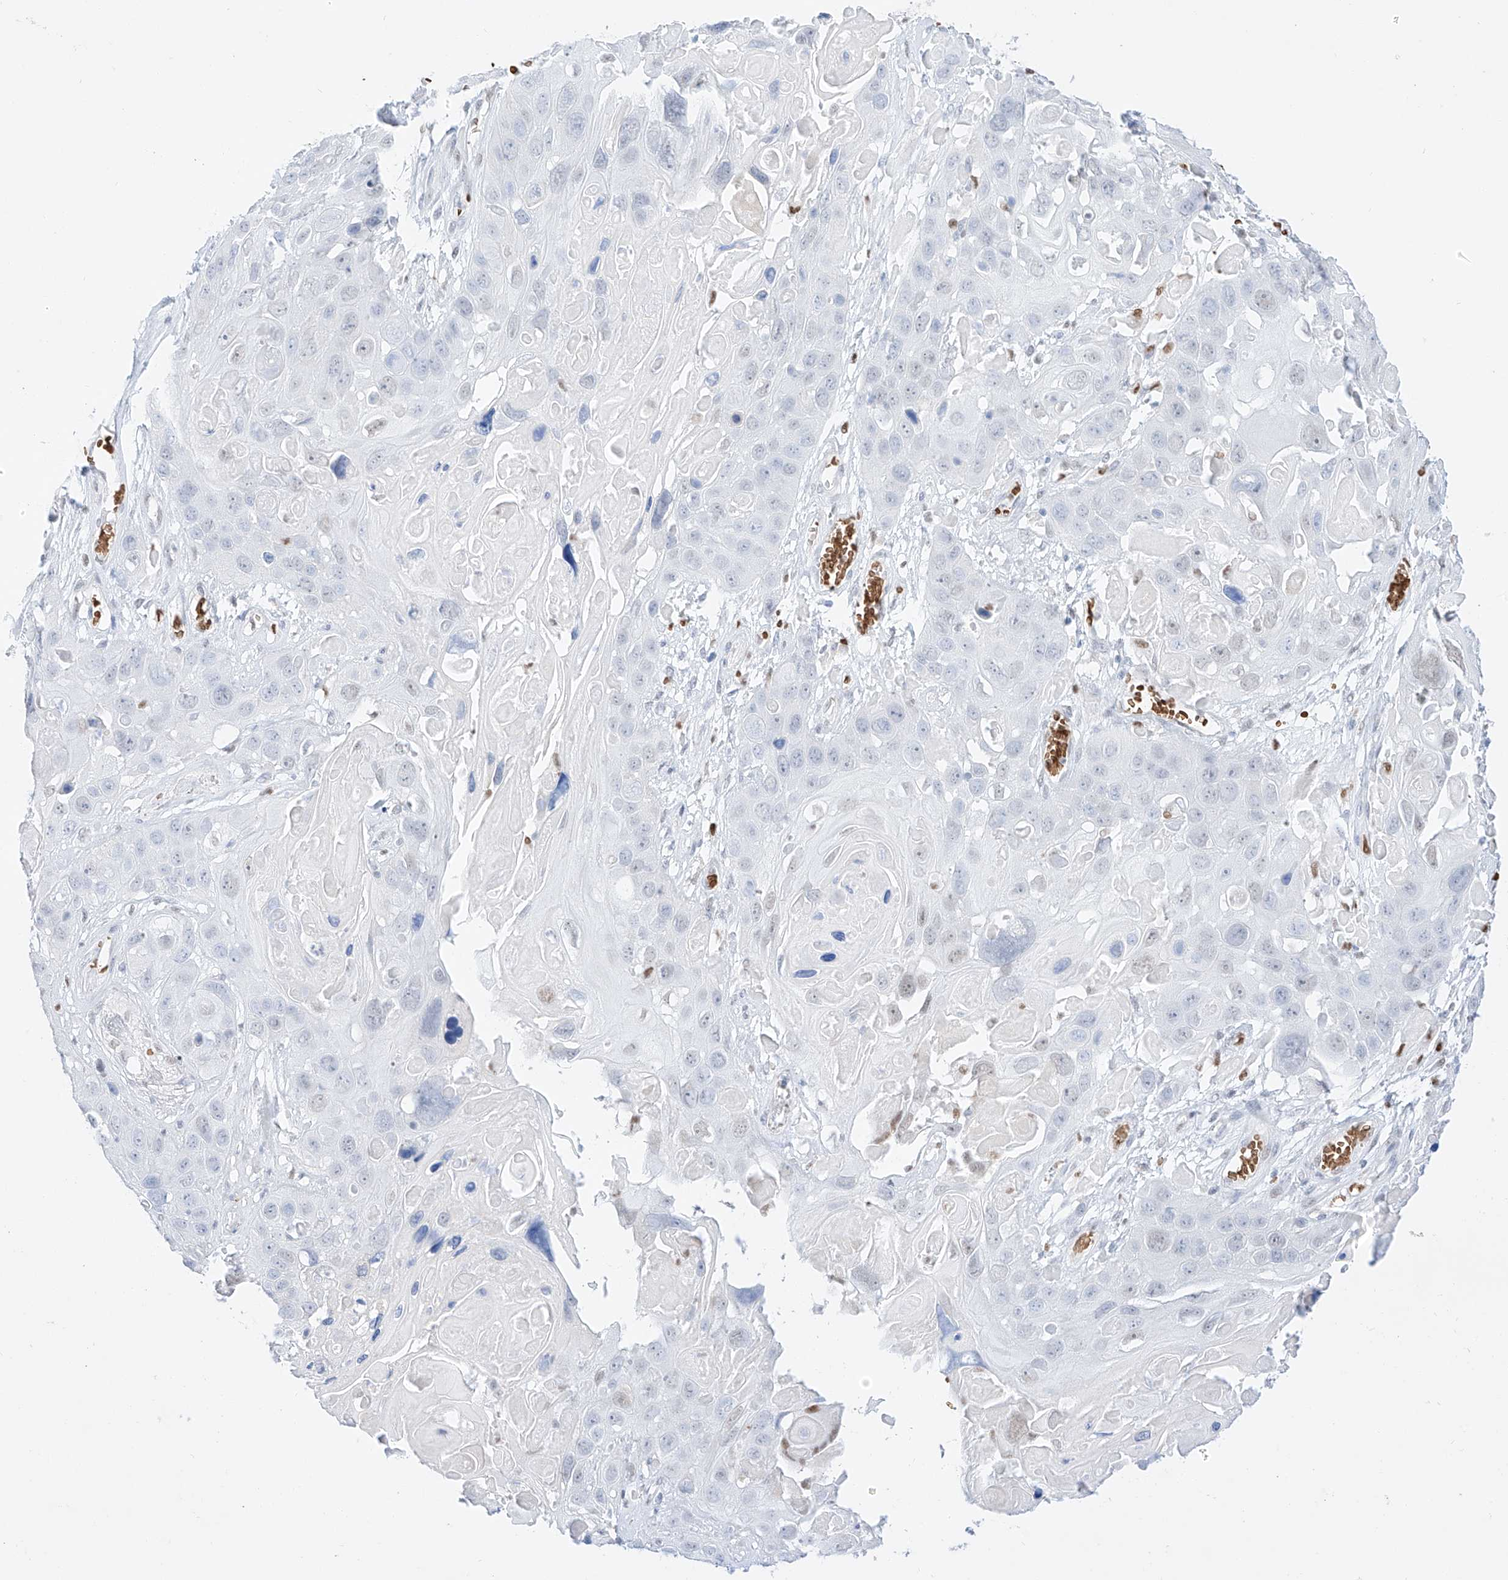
{"staining": {"intensity": "negative", "quantity": "none", "location": "none"}, "tissue": "skin cancer", "cell_type": "Tumor cells", "image_type": "cancer", "snomed": [{"axis": "morphology", "description": "Squamous cell carcinoma, NOS"}, {"axis": "topography", "description": "Skin"}], "caption": "Immunohistochemistry photomicrograph of human skin cancer (squamous cell carcinoma) stained for a protein (brown), which exhibits no positivity in tumor cells.", "gene": "APIP", "patient": {"sex": "male", "age": 55}}